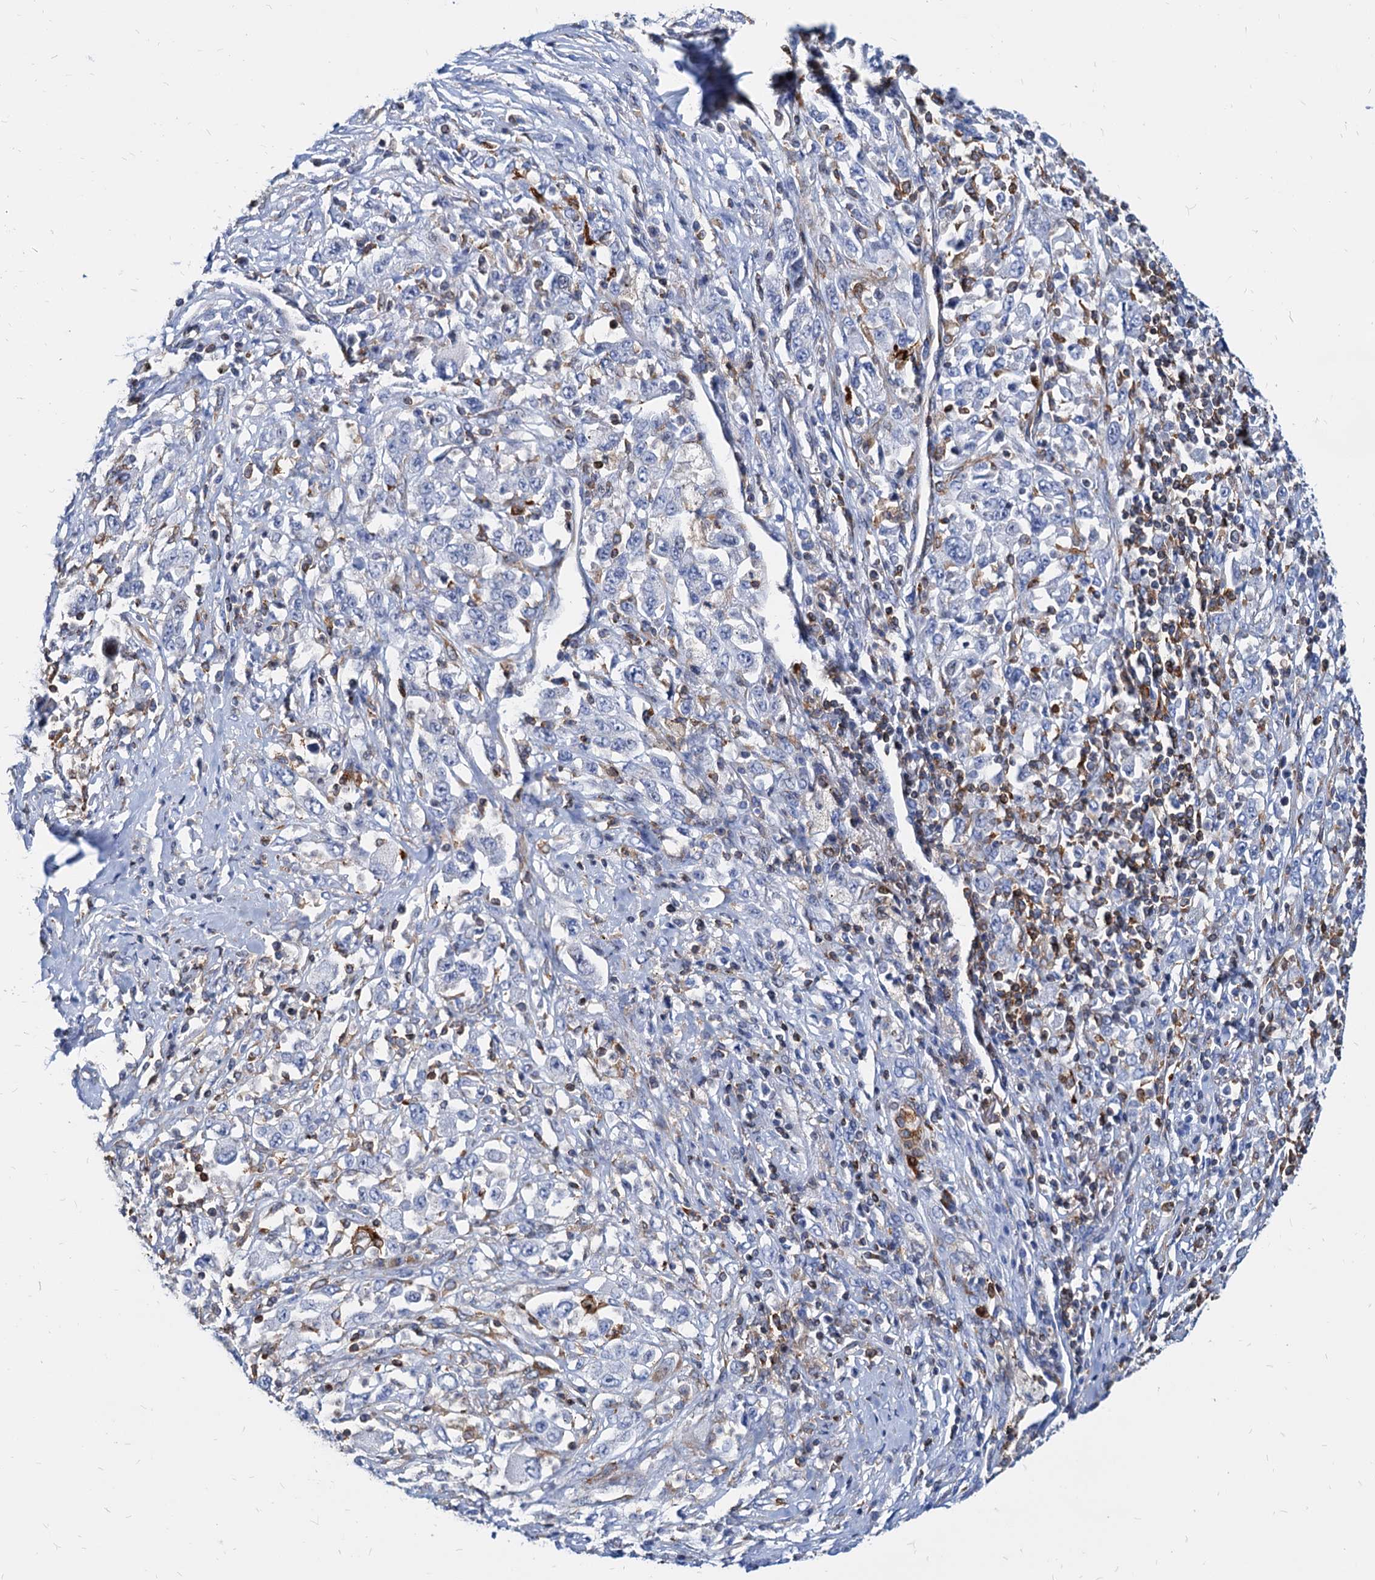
{"staining": {"intensity": "negative", "quantity": "none", "location": "none"}, "tissue": "melanoma", "cell_type": "Tumor cells", "image_type": "cancer", "snomed": [{"axis": "morphology", "description": "Malignant melanoma, Metastatic site"}, {"axis": "topography", "description": "Skin"}], "caption": "Immunohistochemistry (IHC) histopathology image of melanoma stained for a protein (brown), which displays no staining in tumor cells.", "gene": "LCP2", "patient": {"sex": "female", "age": 56}}